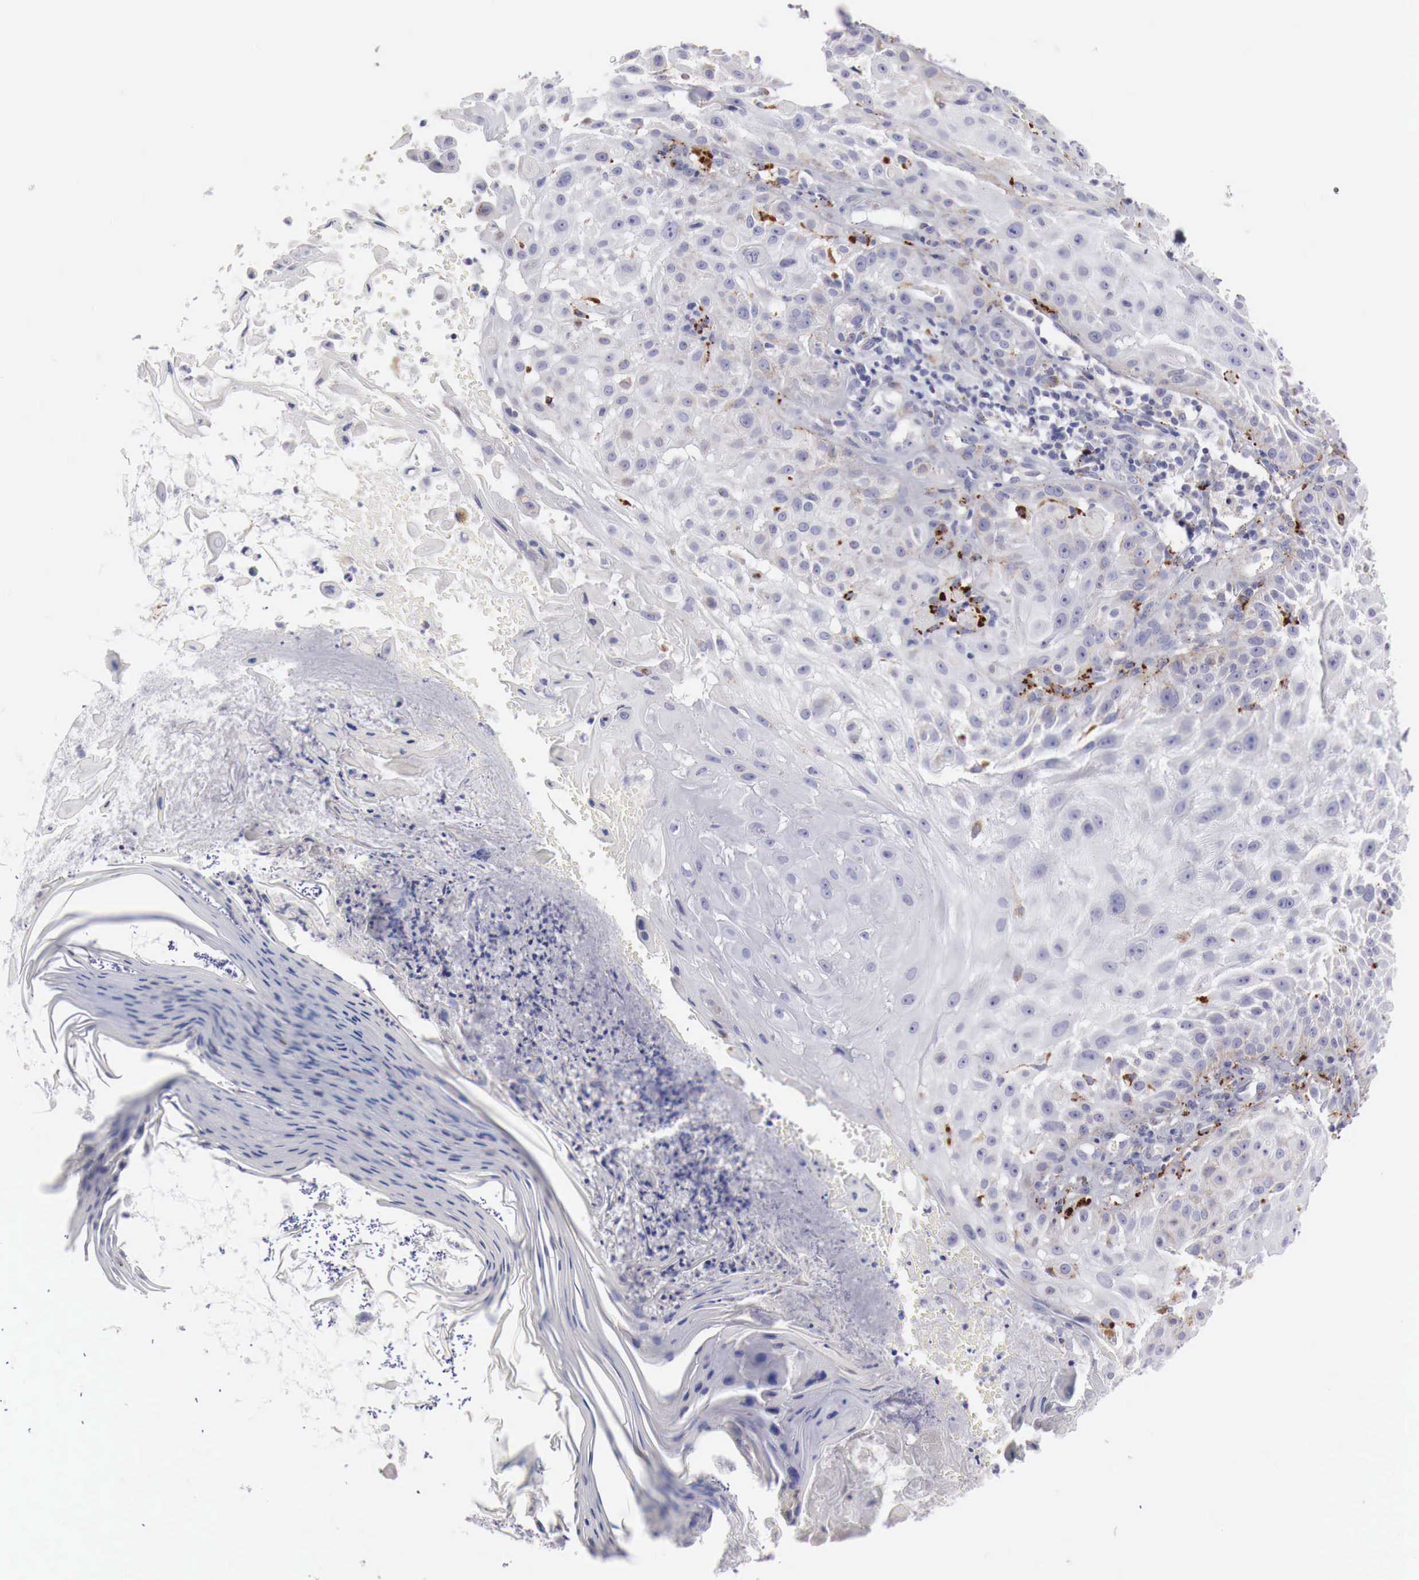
{"staining": {"intensity": "negative", "quantity": "none", "location": "none"}, "tissue": "skin cancer", "cell_type": "Tumor cells", "image_type": "cancer", "snomed": [{"axis": "morphology", "description": "Squamous cell carcinoma, NOS"}, {"axis": "topography", "description": "Skin"}], "caption": "There is no significant expression in tumor cells of skin cancer.", "gene": "GLA", "patient": {"sex": "female", "age": 89}}